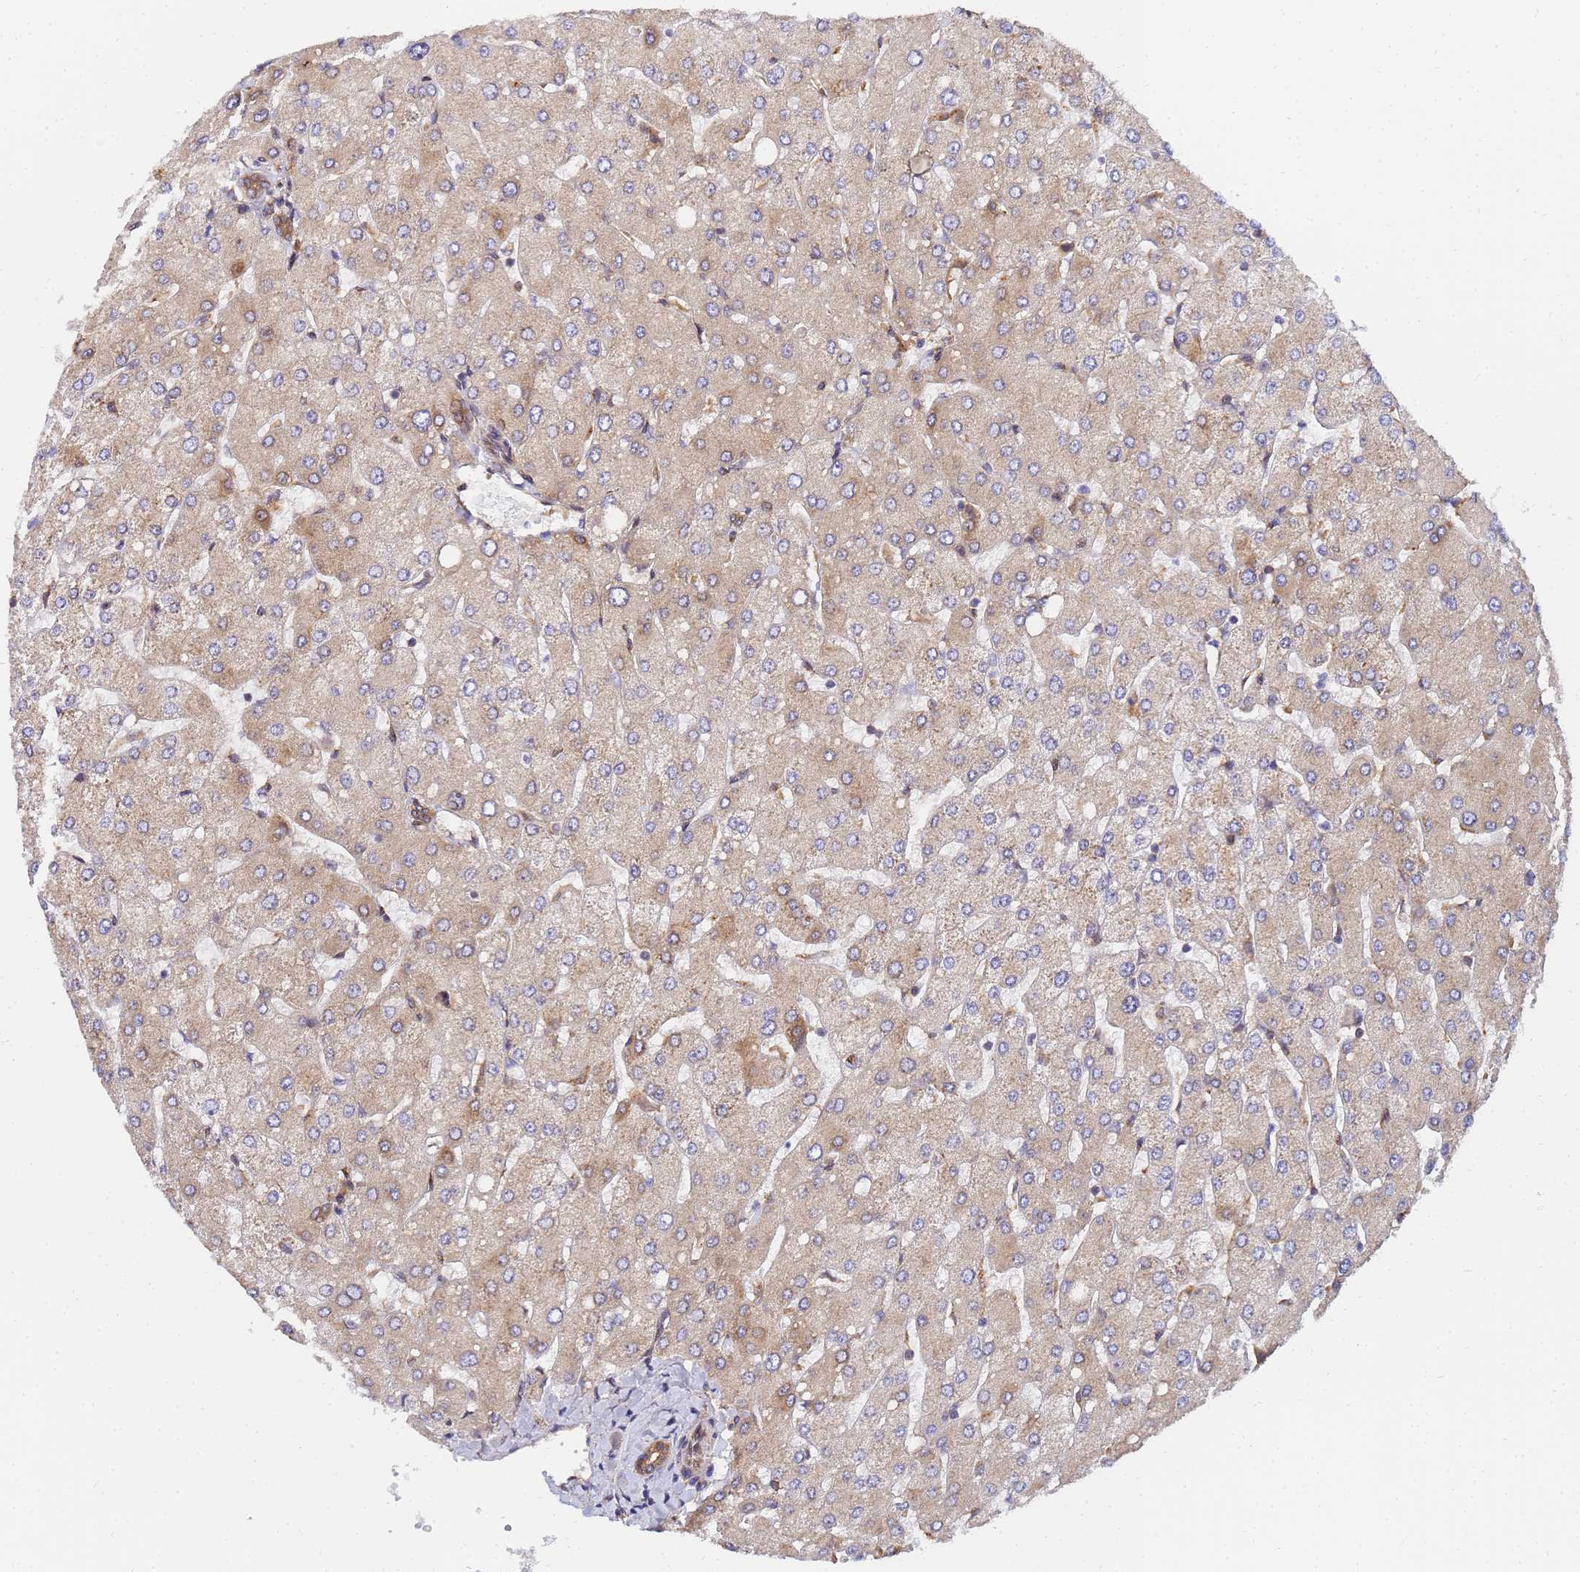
{"staining": {"intensity": "moderate", "quantity": ">75%", "location": "cytoplasmic/membranous"}, "tissue": "liver", "cell_type": "Cholangiocytes", "image_type": "normal", "snomed": [{"axis": "morphology", "description": "Normal tissue, NOS"}, {"axis": "topography", "description": "Liver"}], "caption": "The immunohistochemical stain shows moderate cytoplasmic/membranous positivity in cholangiocytes of unremarkable liver.", "gene": "UNC93B1", "patient": {"sex": "male", "age": 55}}